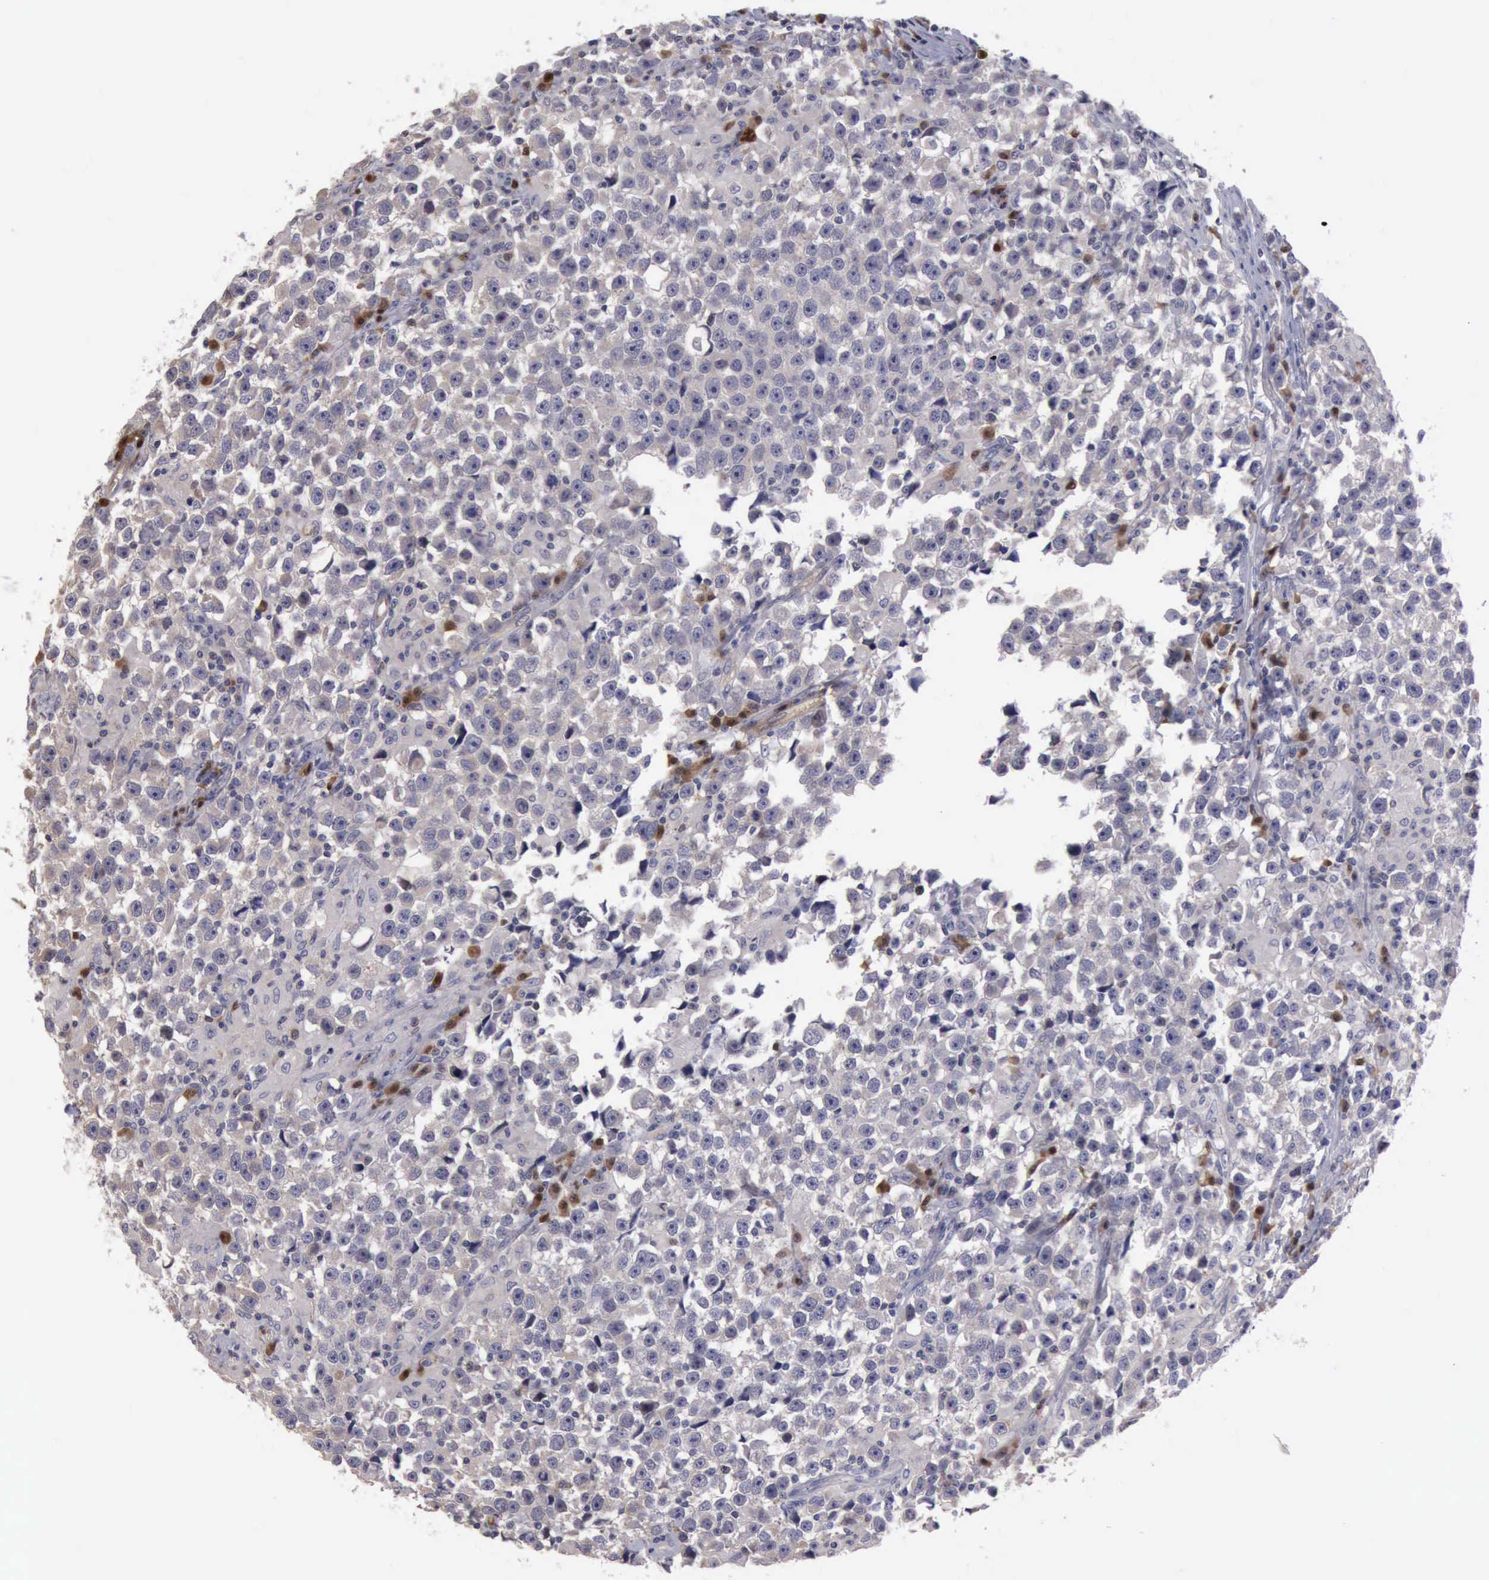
{"staining": {"intensity": "weak", "quantity": ">75%", "location": "cytoplasmic/membranous"}, "tissue": "testis cancer", "cell_type": "Tumor cells", "image_type": "cancer", "snomed": [{"axis": "morphology", "description": "Seminoma, NOS"}, {"axis": "topography", "description": "Testis"}], "caption": "This image reveals immunohistochemistry (IHC) staining of human testis cancer (seminoma), with low weak cytoplasmic/membranous positivity in about >75% of tumor cells.", "gene": "CEP128", "patient": {"sex": "male", "age": 33}}